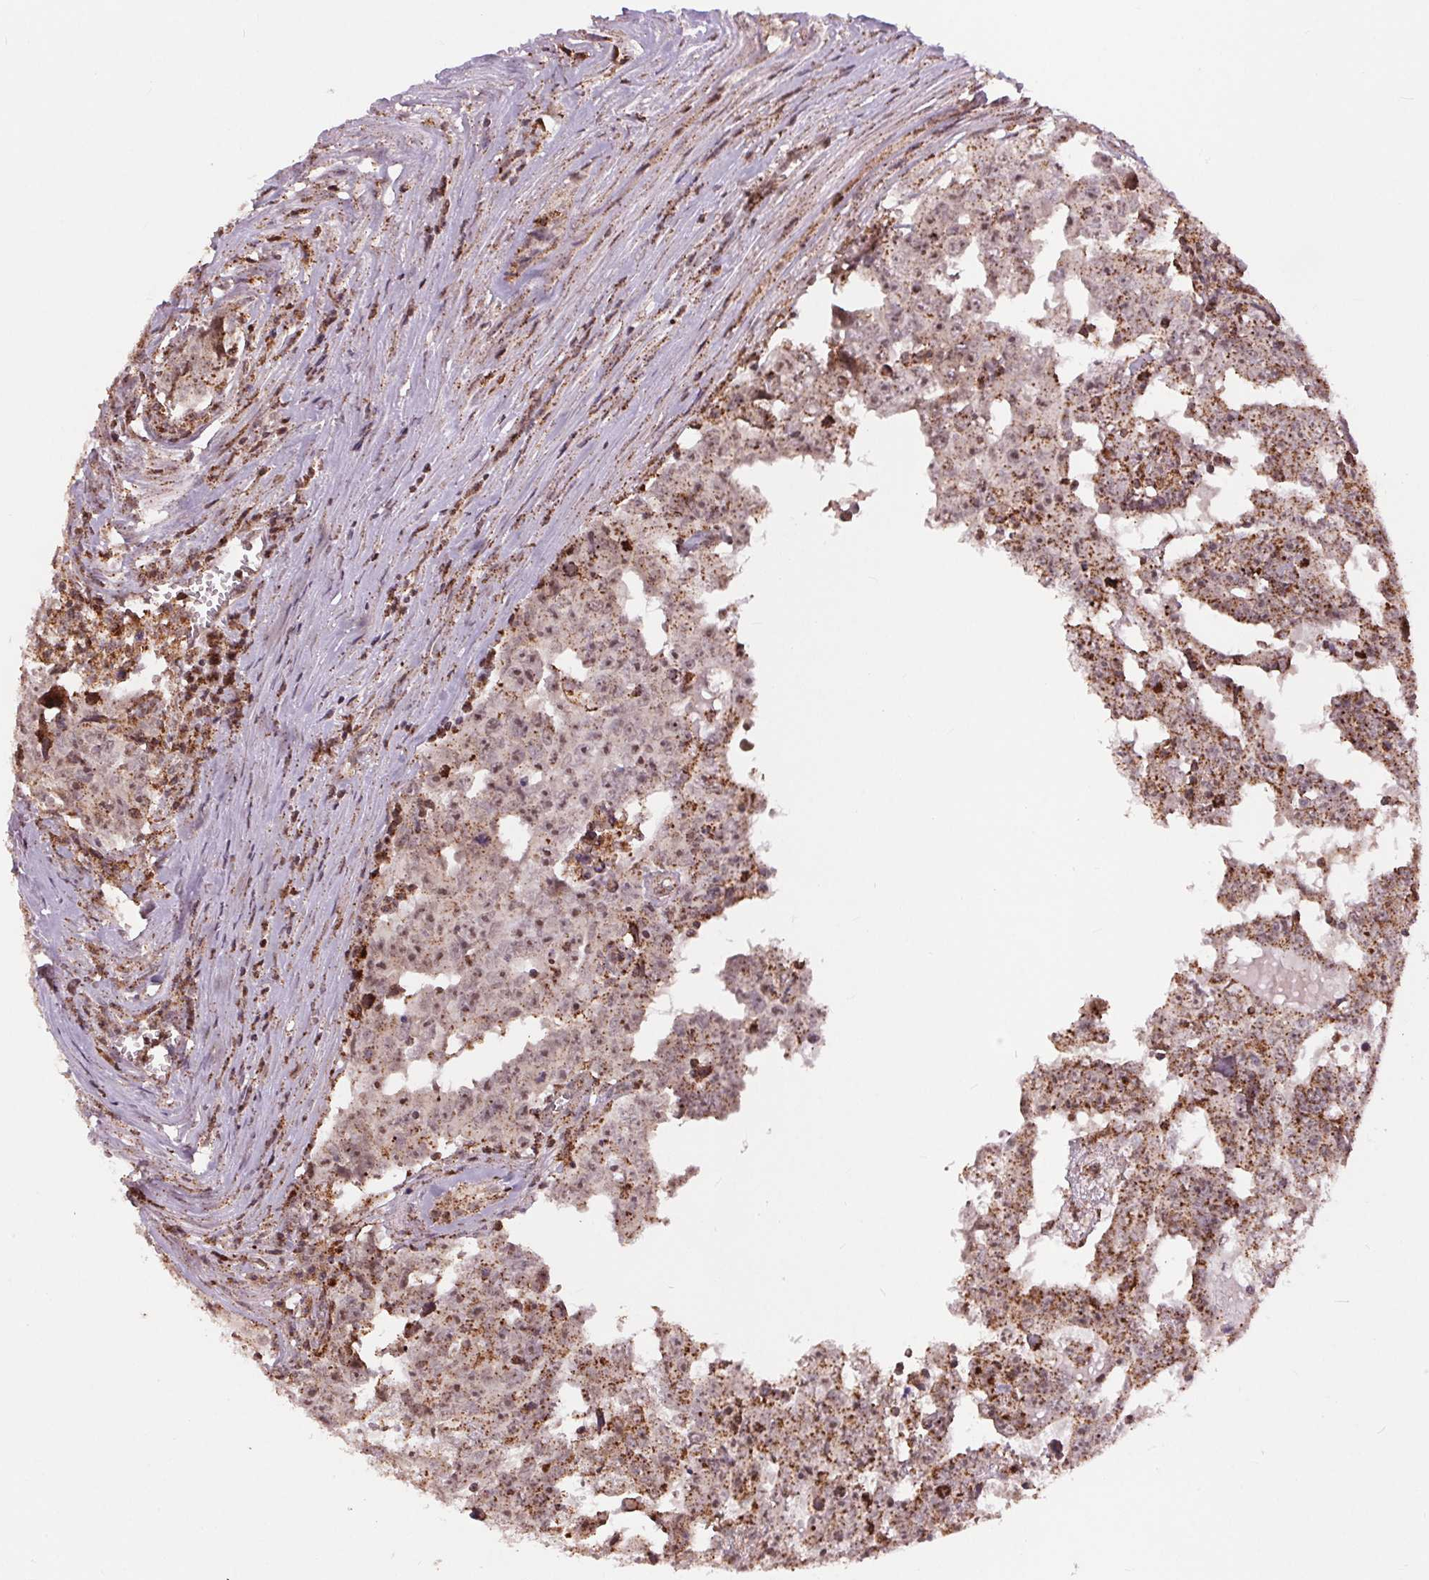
{"staining": {"intensity": "moderate", "quantity": "25%-75%", "location": "cytoplasmic/membranous"}, "tissue": "testis cancer", "cell_type": "Tumor cells", "image_type": "cancer", "snomed": [{"axis": "morphology", "description": "Carcinoma, Embryonal, NOS"}, {"axis": "topography", "description": "Testis"}], "caption": "This image exhibits IHC staining of human testis cancer (embryonal carcinoma), with medium moderate cytoplasmic/membranous staining in approximately 25%-75% of tumor cells.", "gene": "CHMP4B", "patient": {"sex": "male", "age": 22}}